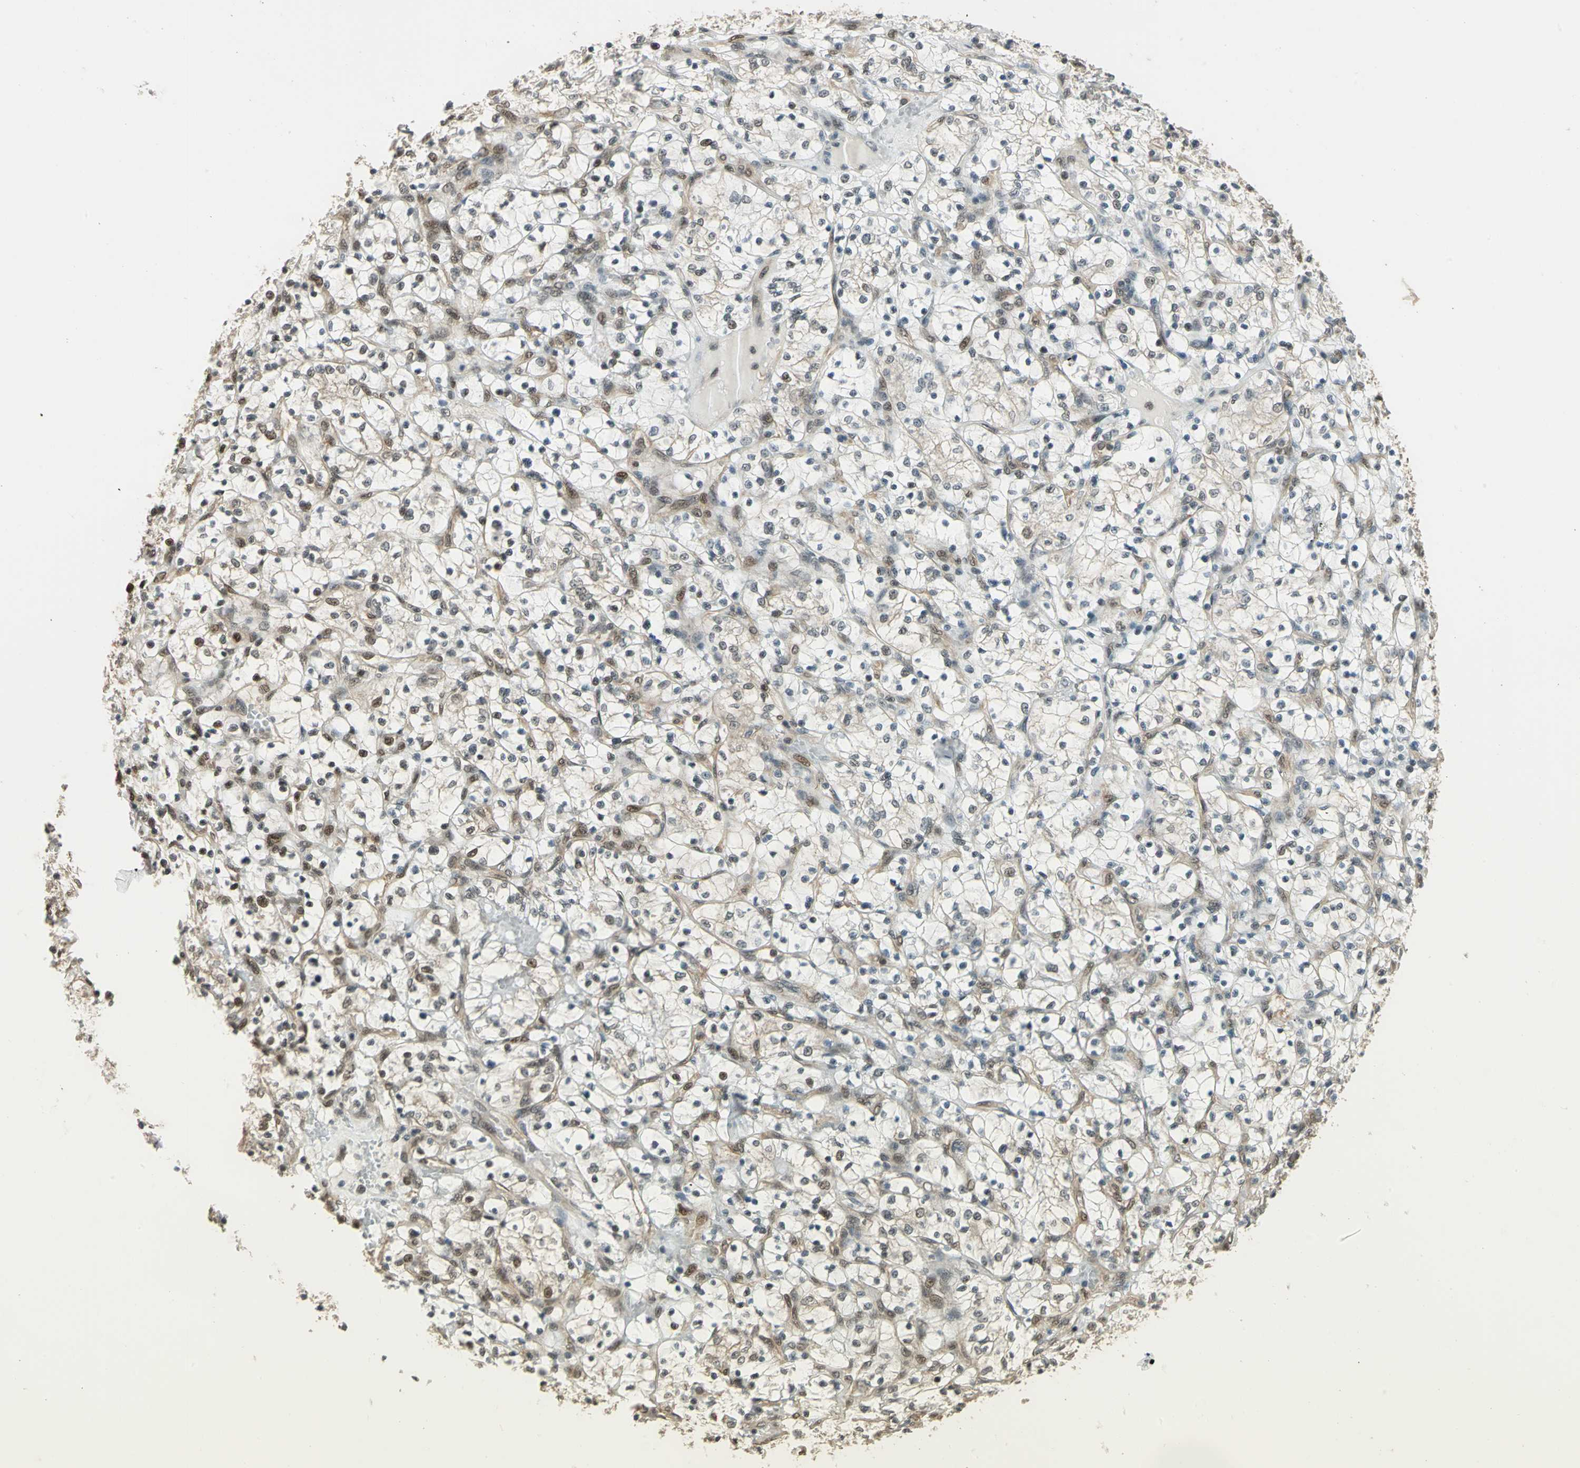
{"staining": {"intensity": "moderate", "quantity": "25%-75%", "location": "cytoplasmic/membranous,nuclear"}, "tissue": "renal cancer", "cell_type": "Tumor cells", "image_type": "cancer", "snomed": [{"axis": "morphology", "description": "Adenocarcinoma, NOS"}, {"axis": "topography", "description": "Kidney"}], "caption": "IHC (DAB) staining of adenocarcinoma (renal) demonstrates moderate cytoplasmic/membranous and nuclear protein expression in about 25%-75% of tumor cells. (brown staining indicates protein expression, while blue staining denotes nuclei).", "gene": "PSMC3", "patient": {"sex": "female", "age": 69}}